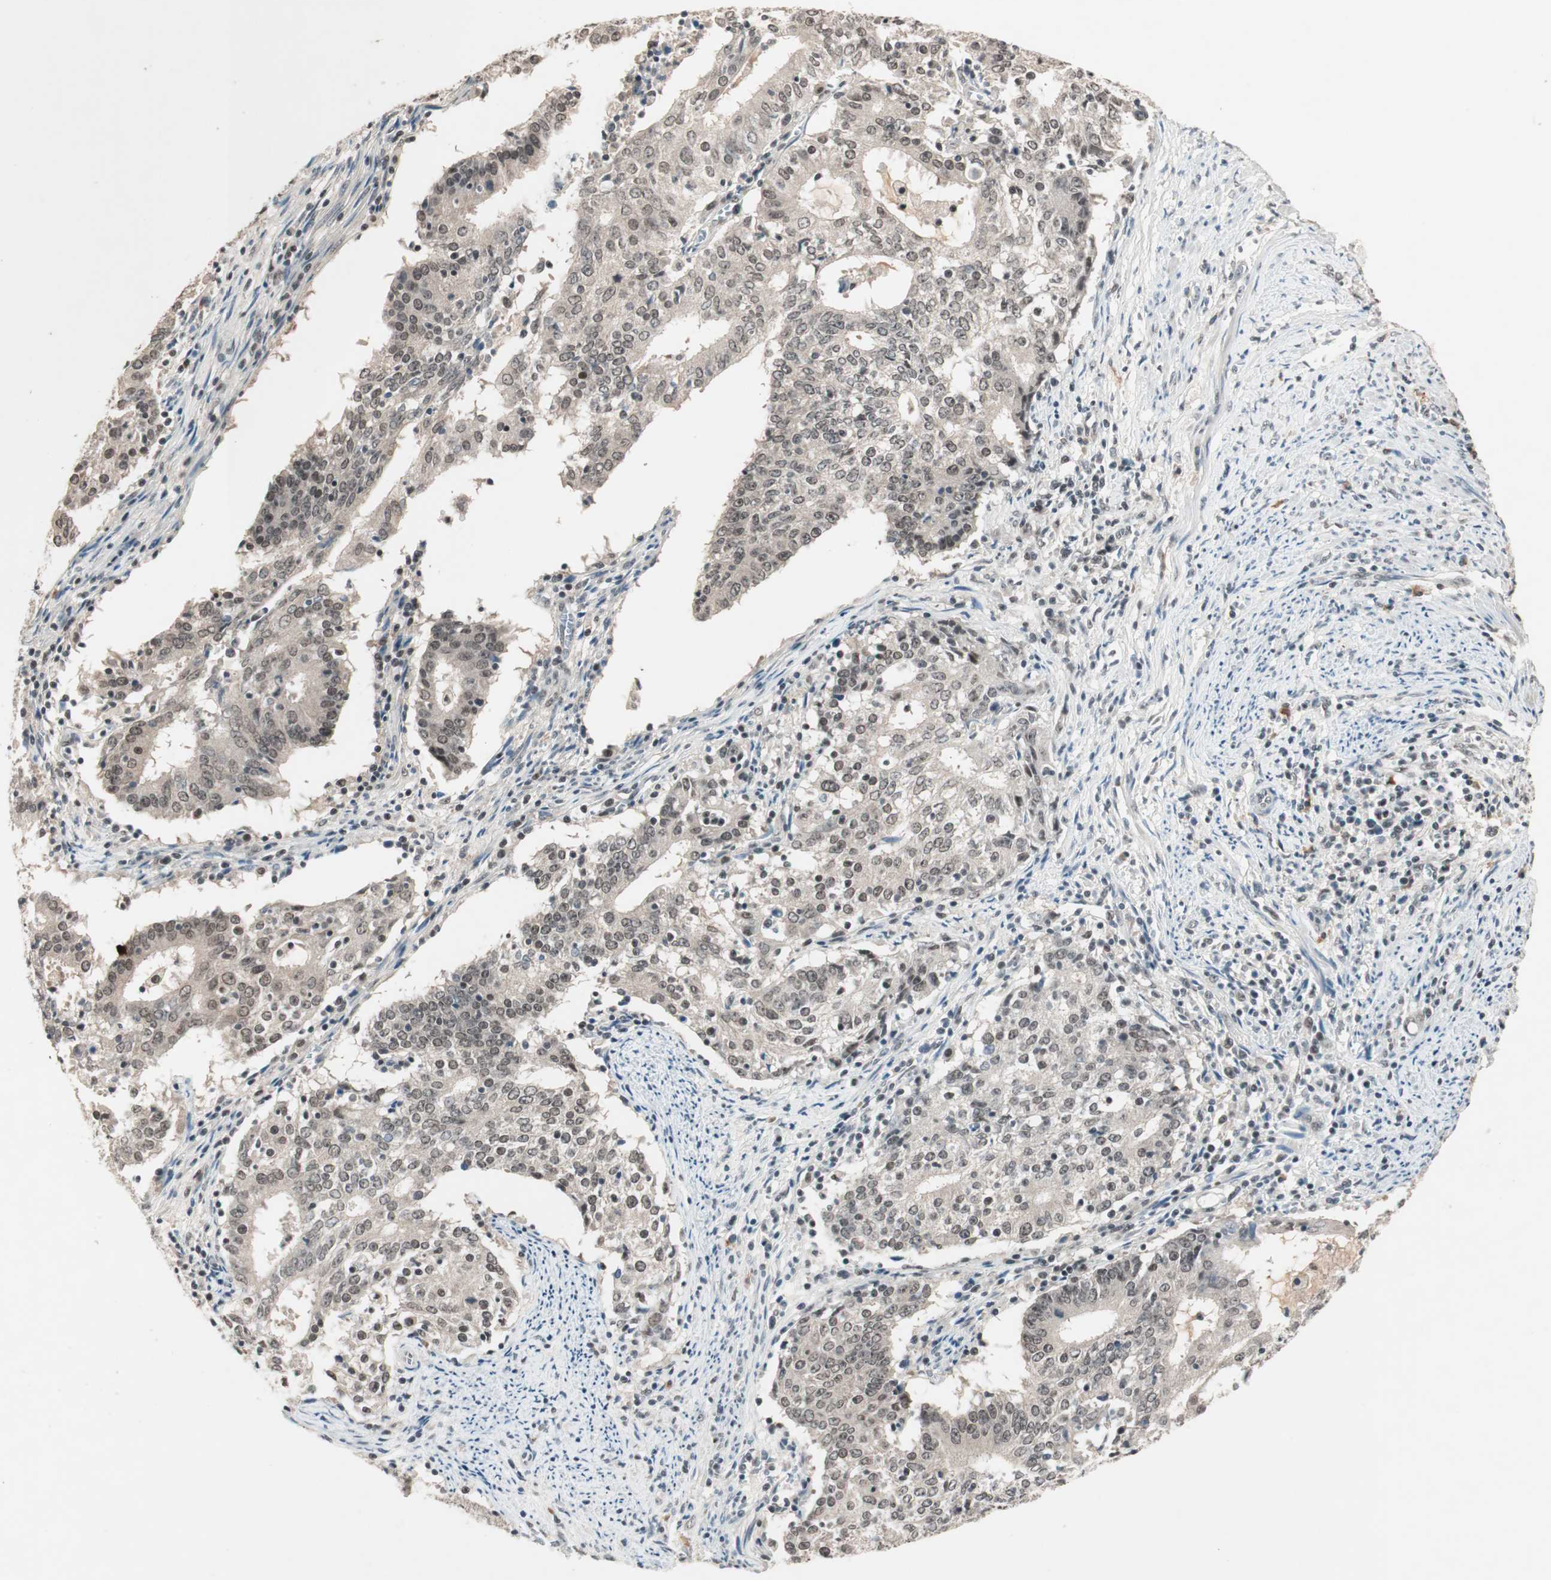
{"staining": {"intensity": "weak", "quantity": "25%-75%", "location": "nuclear"}, "tissue": "cervical cancer", "cell_type": "Tumor cells", "image_type": "cancer", "snomed": [{"axis": "morphology", "description": "Adenocarcinoma, NOS"}, {"axis": "topography", "description": "Cervix"}], "caption": "A low amount of weak nuclear expression is seen in about 25%-75% of tumor cells in cervical adenocarcinoma tissue.", "gene": "NFRKB", "patient": {"sex": "female", "age": 44}}